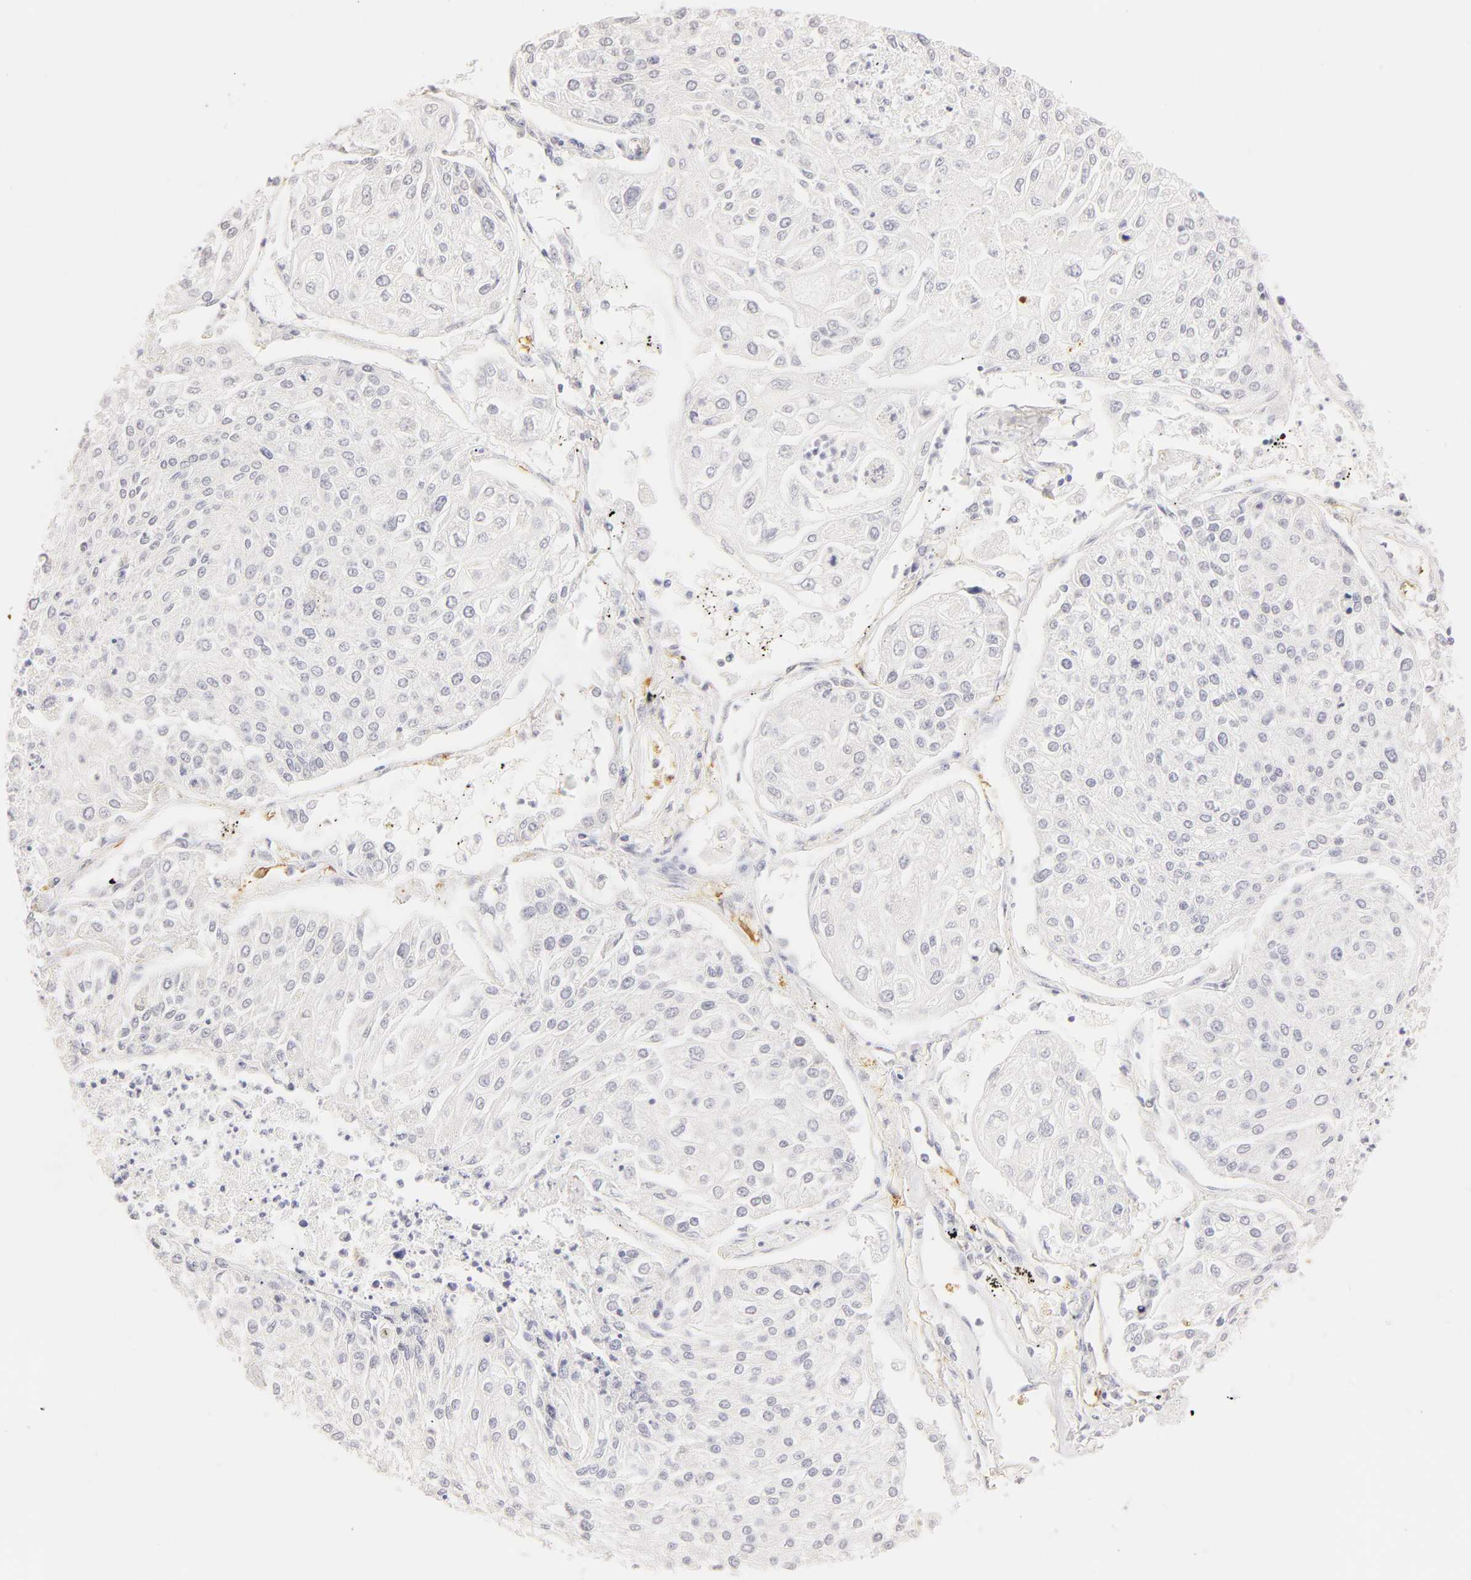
{"staining": {"intensity": "negative", "quantity": "none", "location": "none"}, "tissue": "lung cancer", "cell_type": "Tumor cells", "image_type": "cancer", "snomed": [{"axis": "morphology", "description": "Squamous cell carcinoma, NOS"}, {"axis": "topography", "description": "Lung"}], "caption": "The IHC image has no significant expression in tumor cells of lung squamous cell carcinoma tissue.", "gene": "CA2", "patient": {"sex": "male", "age": 75}}